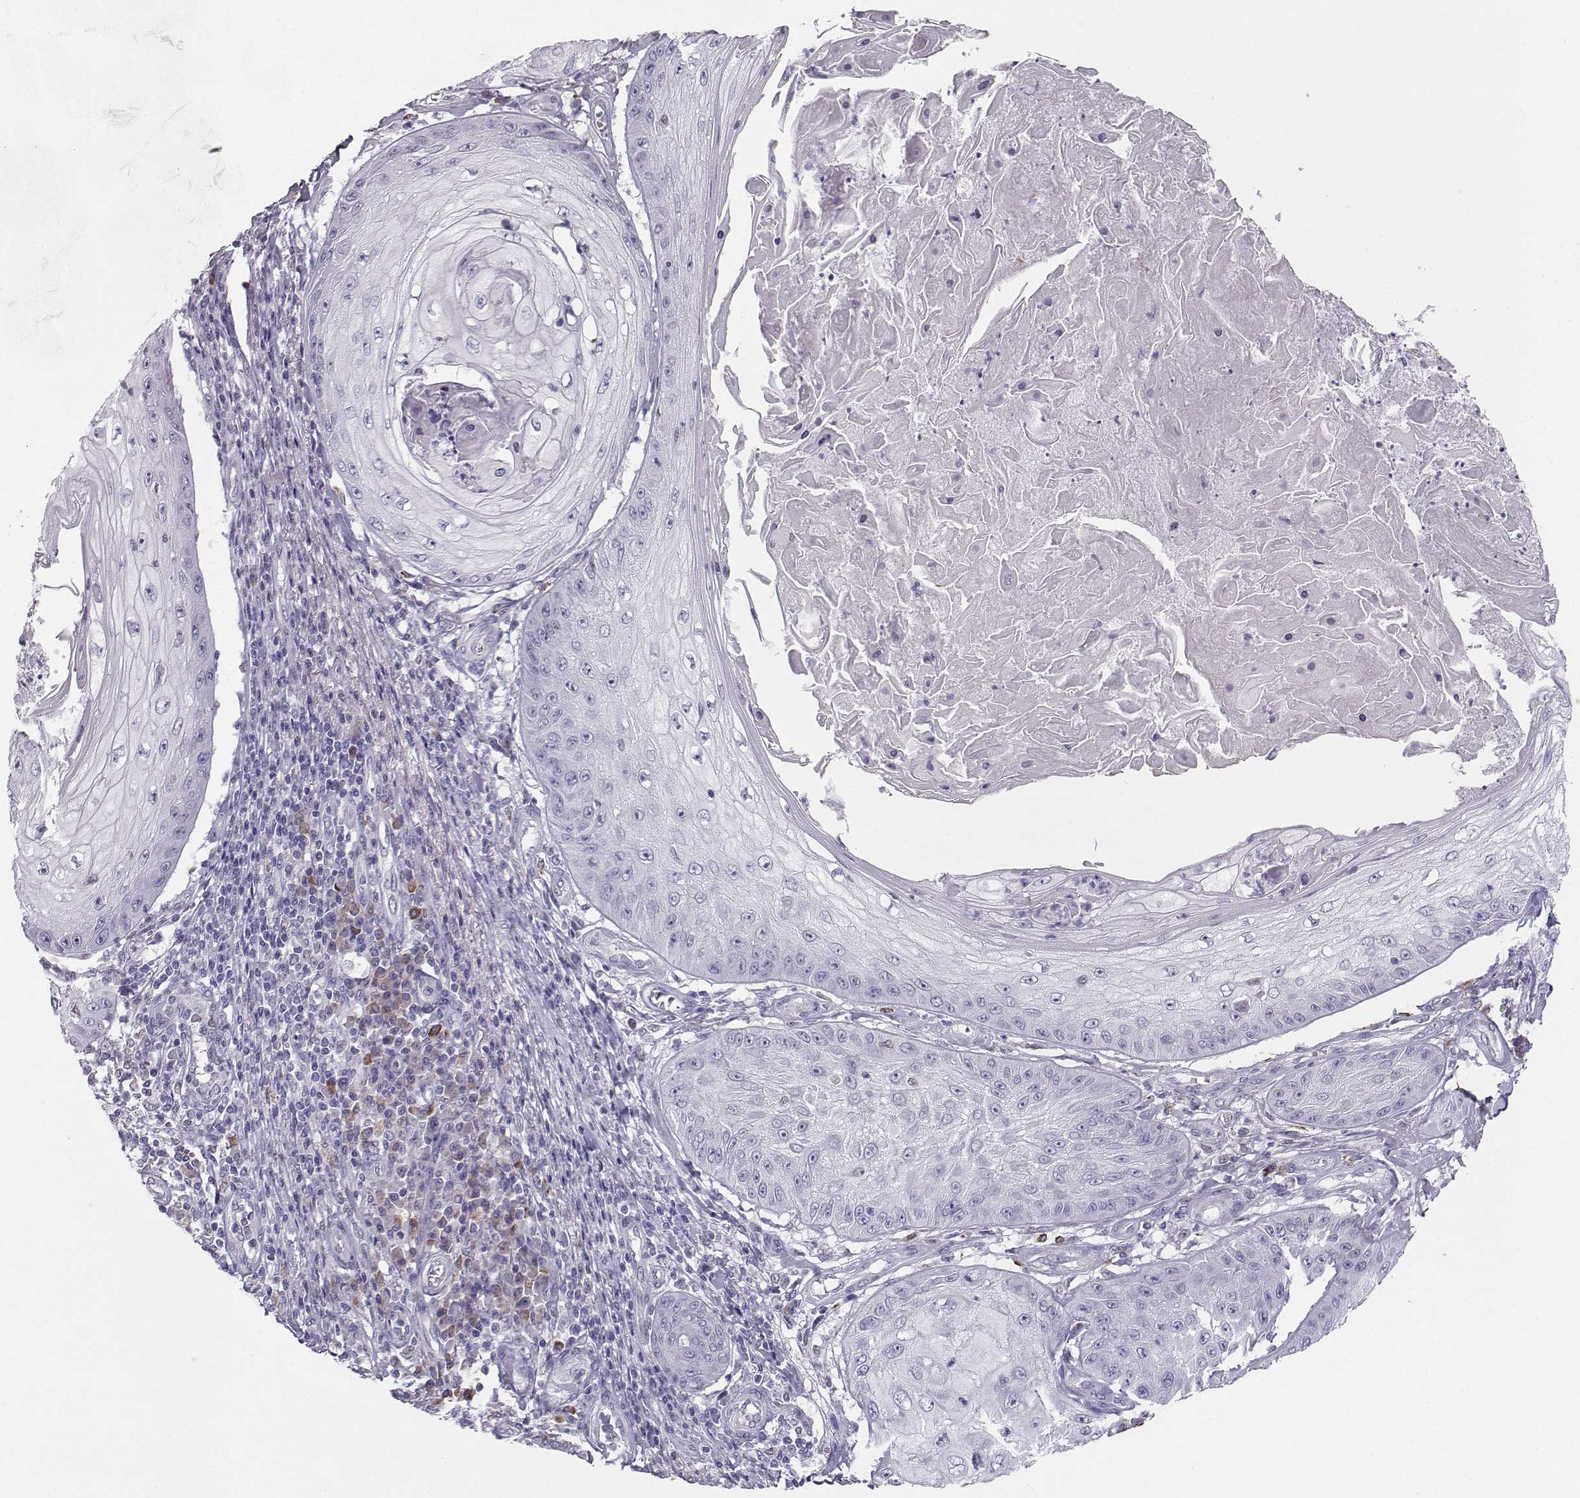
{"staining": {"intensity": "negative", "quantity": "none", "location": "none"}, "tissue": "skin cancer", "cell_type": "Tumor cells", "image_type": "cancer", "snomed": [{"axis": "morphology", "description": "Squamous cell carcinoma, NOS"}, {"axis": "topography", "description": "Skin"}], "caption": "Tumor cells show no significant protein positivity in skin cancer (squamous cell carcinoma).", "gene": "DCLK3", "patient": {"sex": "male", "age": 70}}